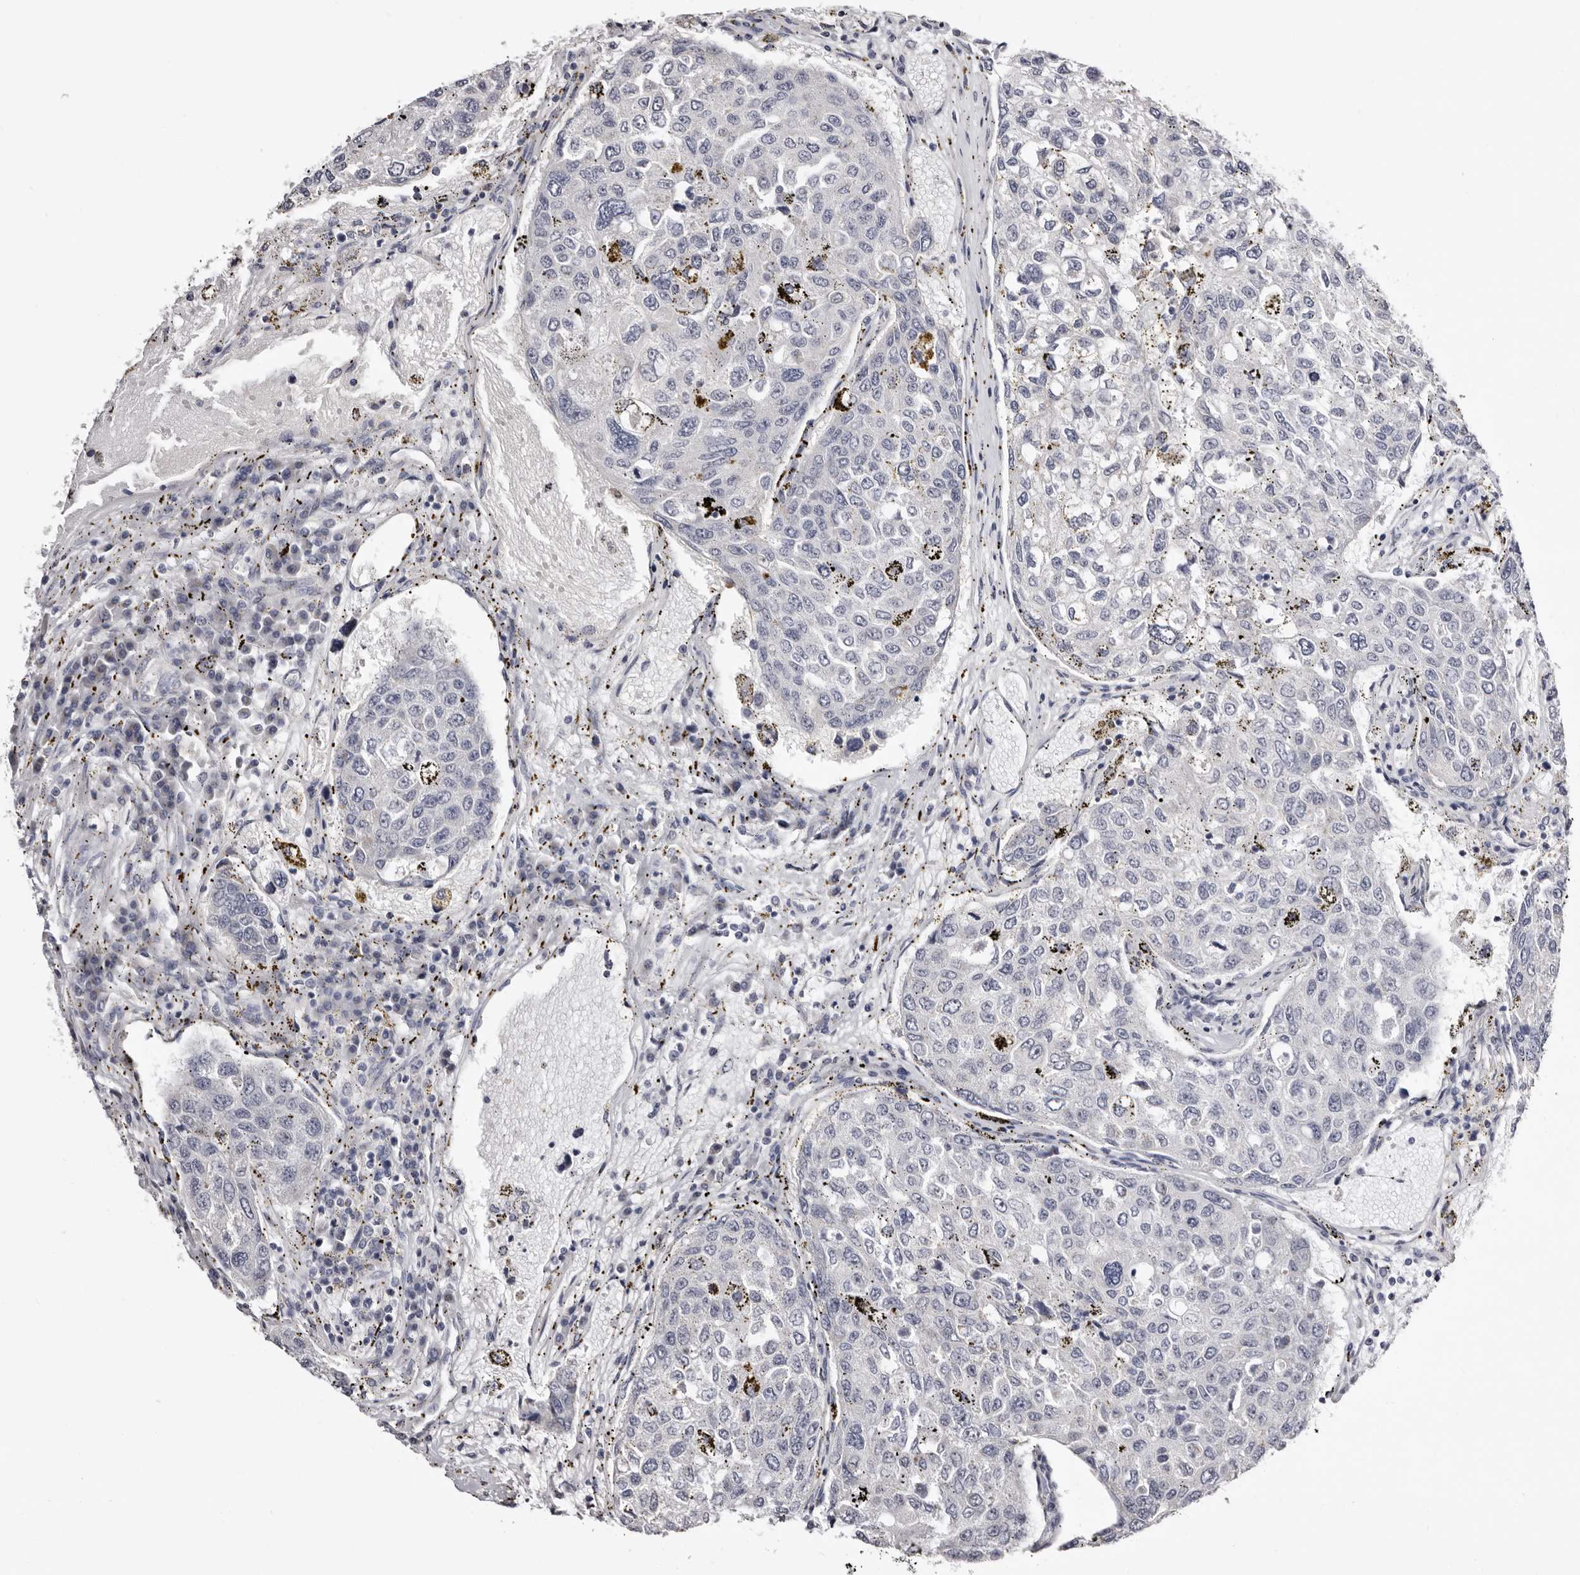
{"staining": {"intensity": "negative", "quantity": "none", "location": "none"}, "tissue": "urothelial cancer", "cell_type": "Tumor cells", "image_type": "cancer", "snomed": [{"axis": "morphology", "description": "Urothelial carcinoma, High grade"}, {"axis": "topography", "description": "Lymph node"}, {"axis": "topography", "description": "Urinary bladder"}], "caption": "This is an immunohistochemistry photomicrograph of human urothelial cancer. There is no positivity in tumor cells.", "gene": "CASQ1", "patient": {"sex": "male", "age": 51}}